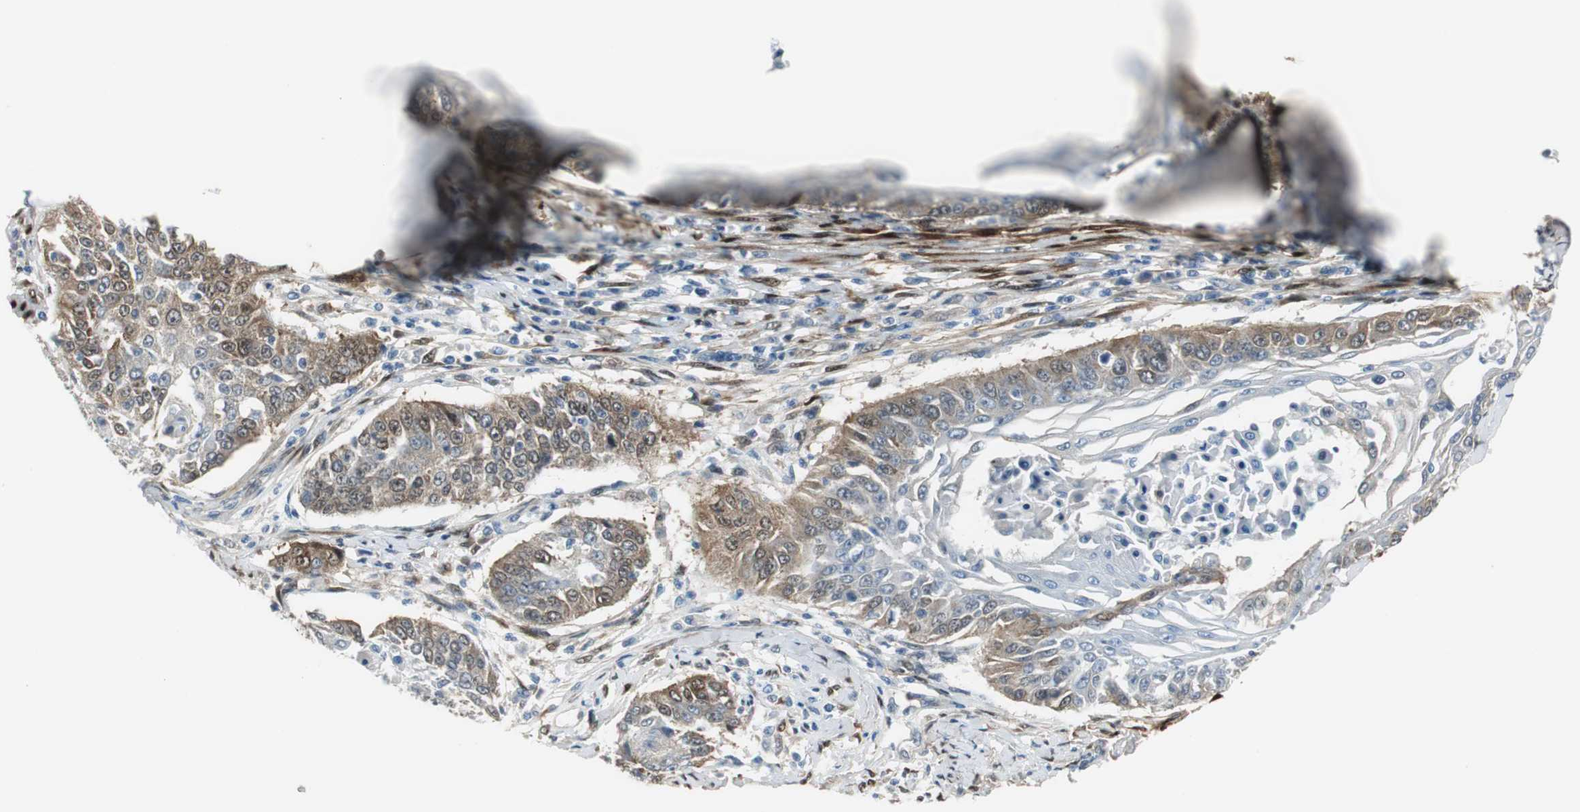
{"staining": {"intensity": "moderate", "quantity": "25%-75%", "location": "cytoplasmic/membranous"}, "tissue": "cervical cancer", "cell_type": "Tumor cells", "image_type": "cancer", "snomed": [{"axis": "morphology", "description": "Squamous cell carcinoma, NOS"}, {"axis": "topography", "description": "Cervix"}], "caption": "A brown stain highlights moderate cytoplasmic/membranous staining of a protein in human cervical cancer (squamous cell carcinoma) tumor cells.", "gene": "FHL2", "patient": {"sex": "female", "age": 33}}